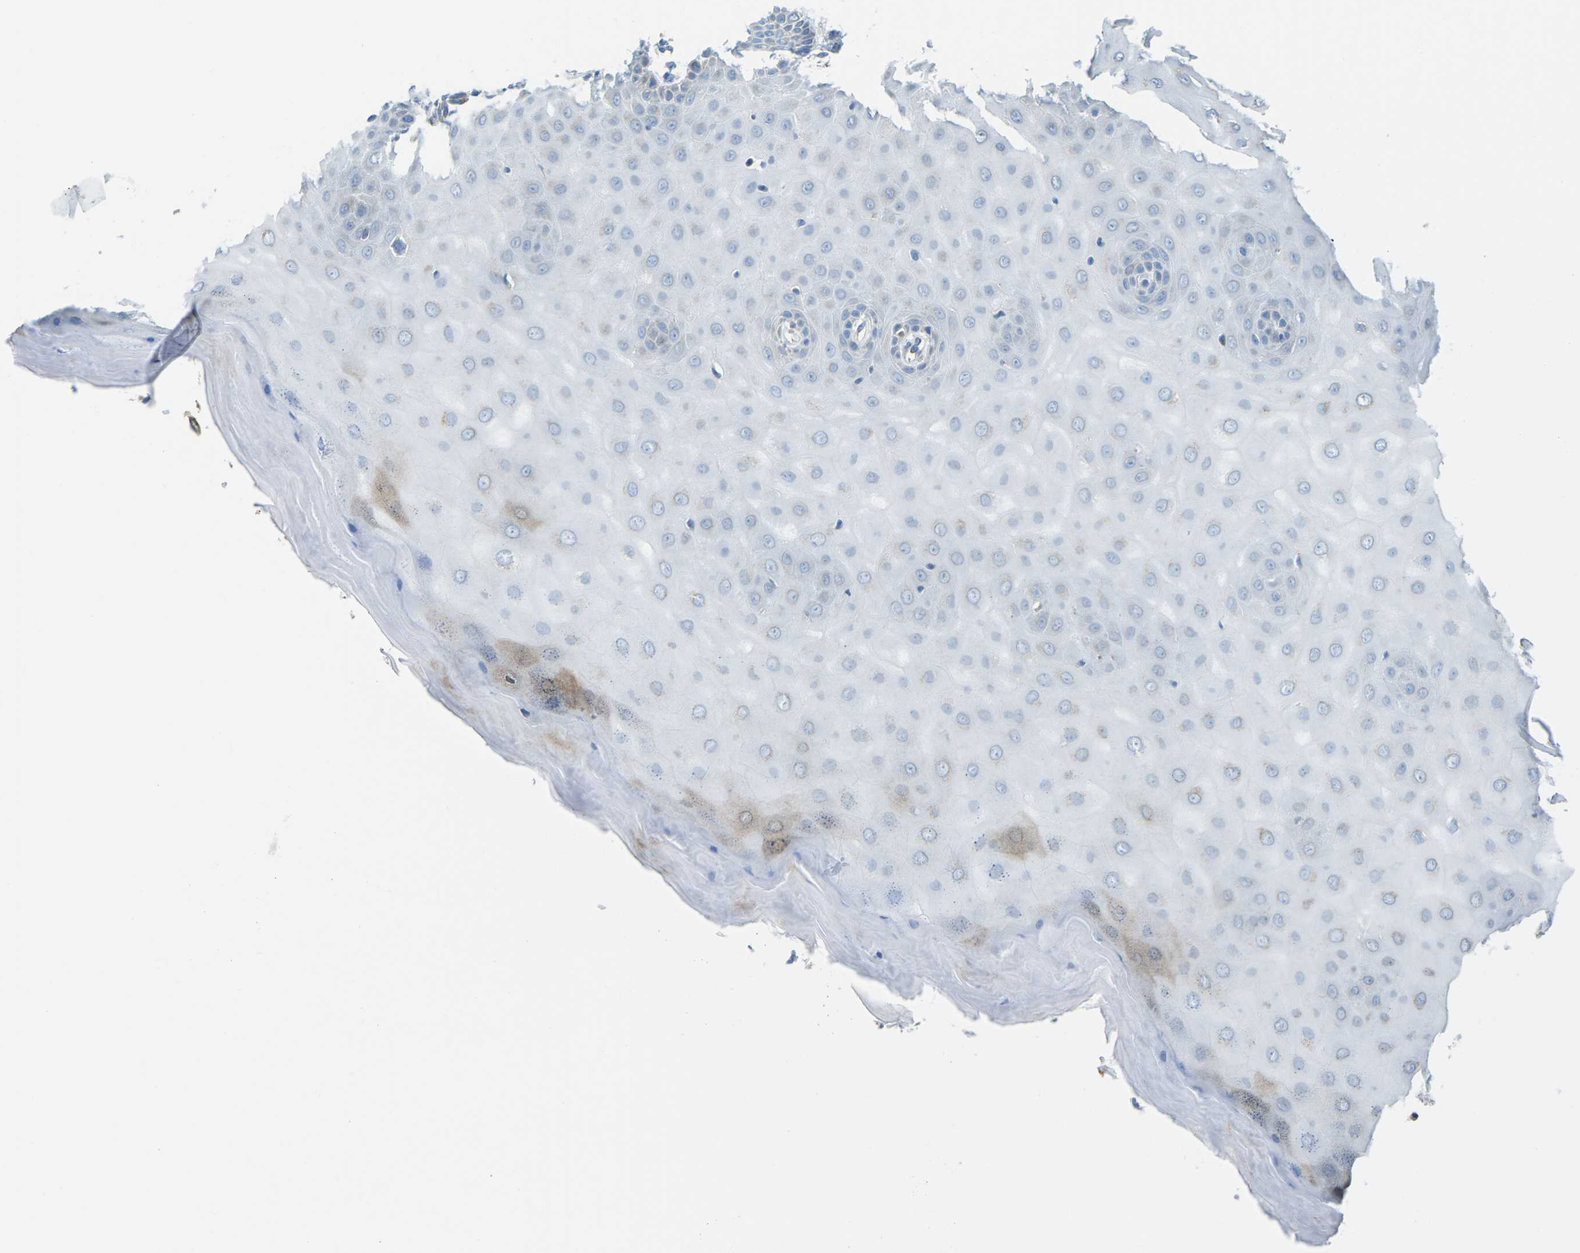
{"staining": {"intensity": "moderate", "quantity": "25%-75%", "location": "cytoplasmic/membranous"}, "tissue": "cervix", "cell_type": "Glandular cells", "image_type": "normal", "snomed": [{"axis": "morphology", "description": "Normal tissue, NOS"}, {"axis": "topography", "description": "Cervix"}], "caption": "Approximately 25%-75% of glandular cells in unremarkable cervix reveal moderate cytoplasmic/membranous protein expression as visualized by brown immunohistochemical staining.", "gene": "GDA", "patient": {"sex": "female", "age": 55}}